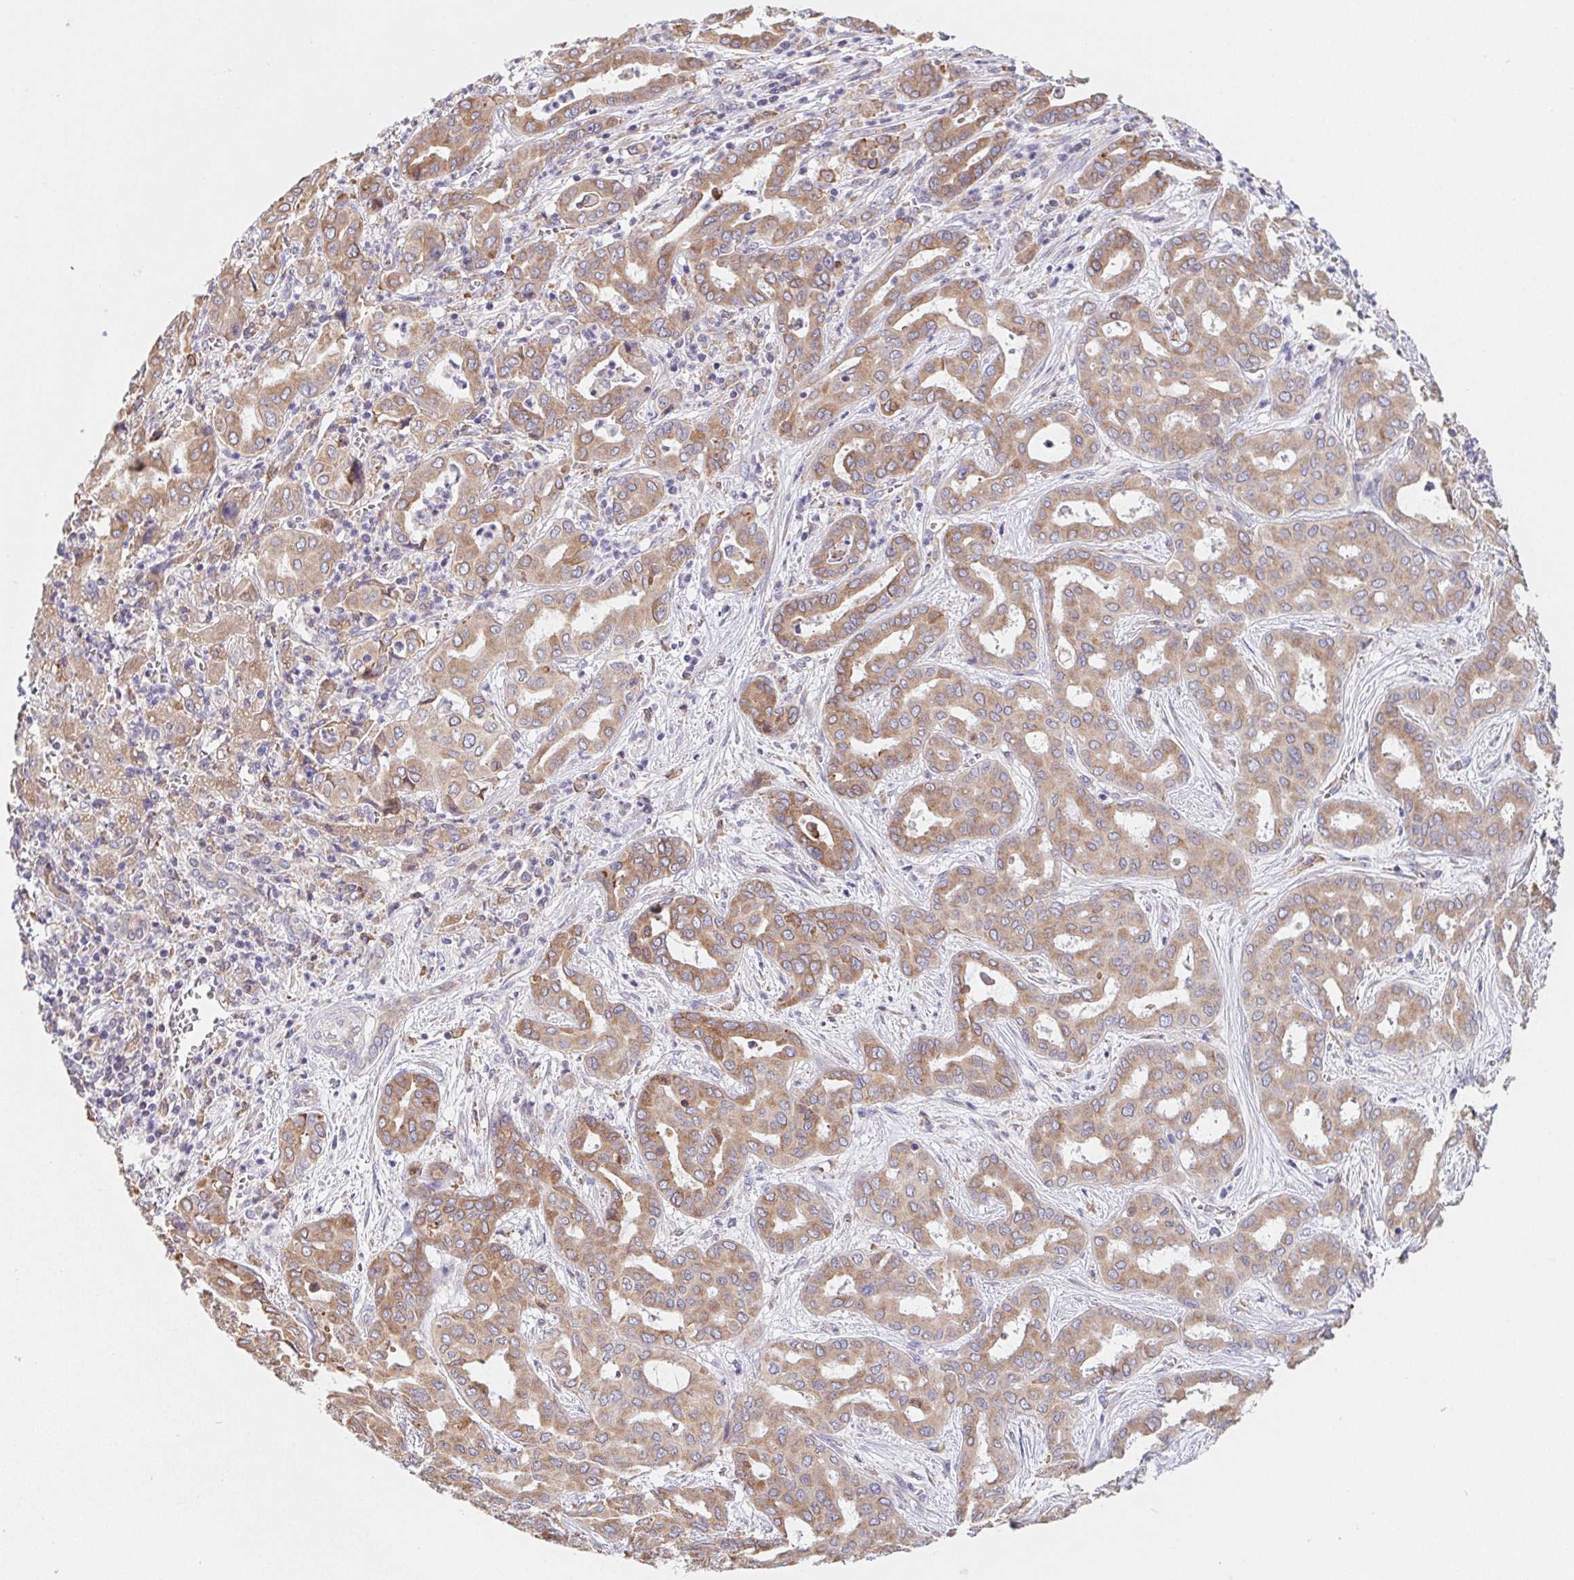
{"staining": {"intensity": "moderate", "quantity": ">75%", "location": "cytoplasmic/membranous"}, "tissue": "liver cancer", "cell_type": "Tumor cells", "image_type": "cancer", "snomed": [{"axis": "morphology", "description": "Cholangiocarcinoma"}, {"axis": "topography", "description": "Liver"}], "caption": "Moderate cytoplasmic/membranous expression is appreciated in about >75% of tumor cells in liver cholangiocarcinoma. (brown staining indicates protein expression, while blue staining denotes nuclei).", "gene": "ADAM8", "patient": {"sex": "female", "age": 64}}